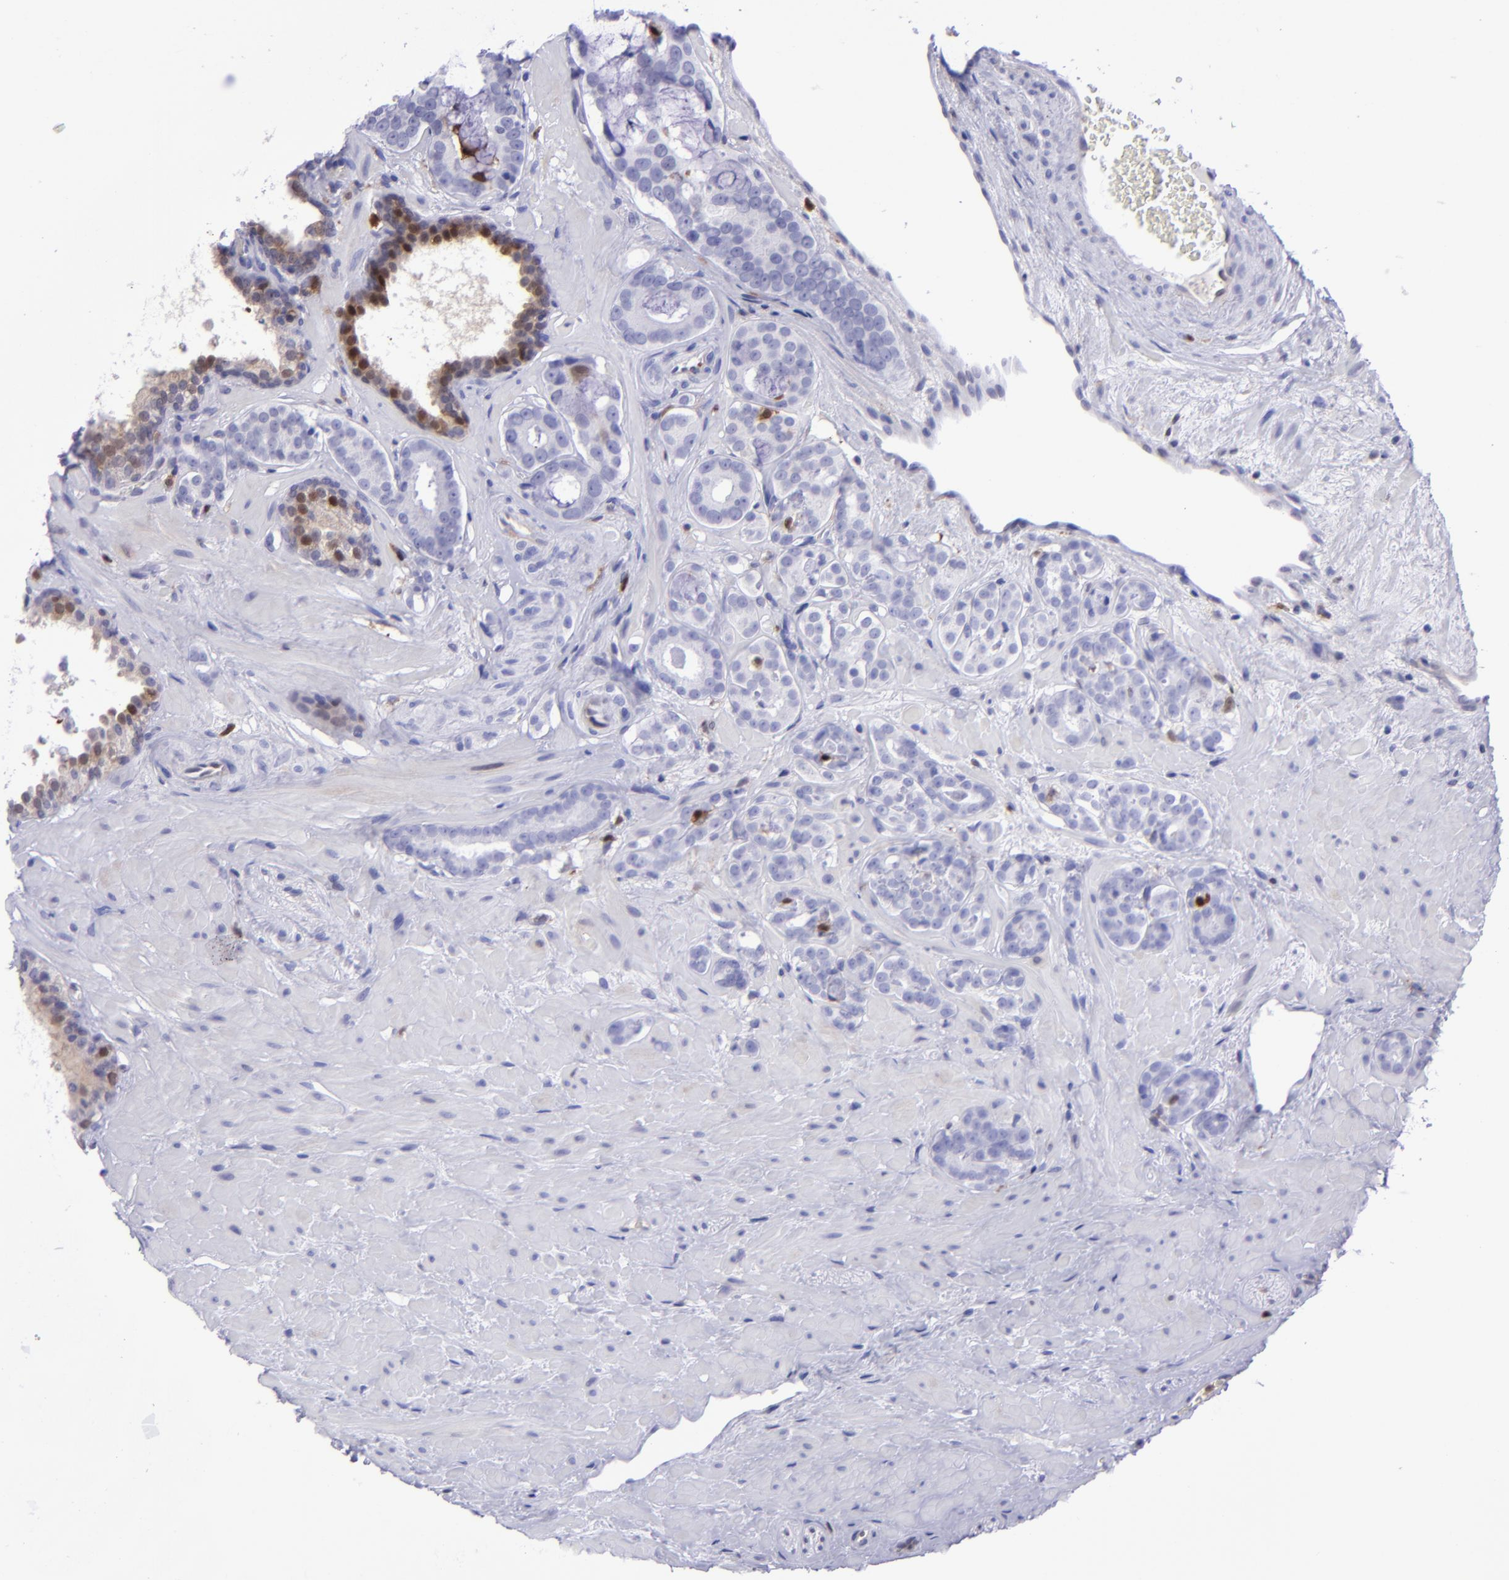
{"staining": {"intensity": "negative", "quantity": "none", "location": "none"}, "tissue": "prostate cancer", "cell_type": "Tumor cells", "image_type": "cancer", "snomed": [{"axis": "morphology", "description": "Adenocarcinoma, Low grade"}, {"axis": "topography", "description": "Prostate"}], "caption": "High magnification brightfield microscopy of prostate cancer (low-grade adenocarcinoma) stained with DAB (brown) and counterstained with hematoxylin (blue): tumor cells show no significant staining. The staining is performed using DAB (3,3'-diaminobenzidine) brown chromogen with nuclei counter-stained in using hematoxylin.", "gene": "TYMP", "patient": {"sex": "male", "age": 57}}